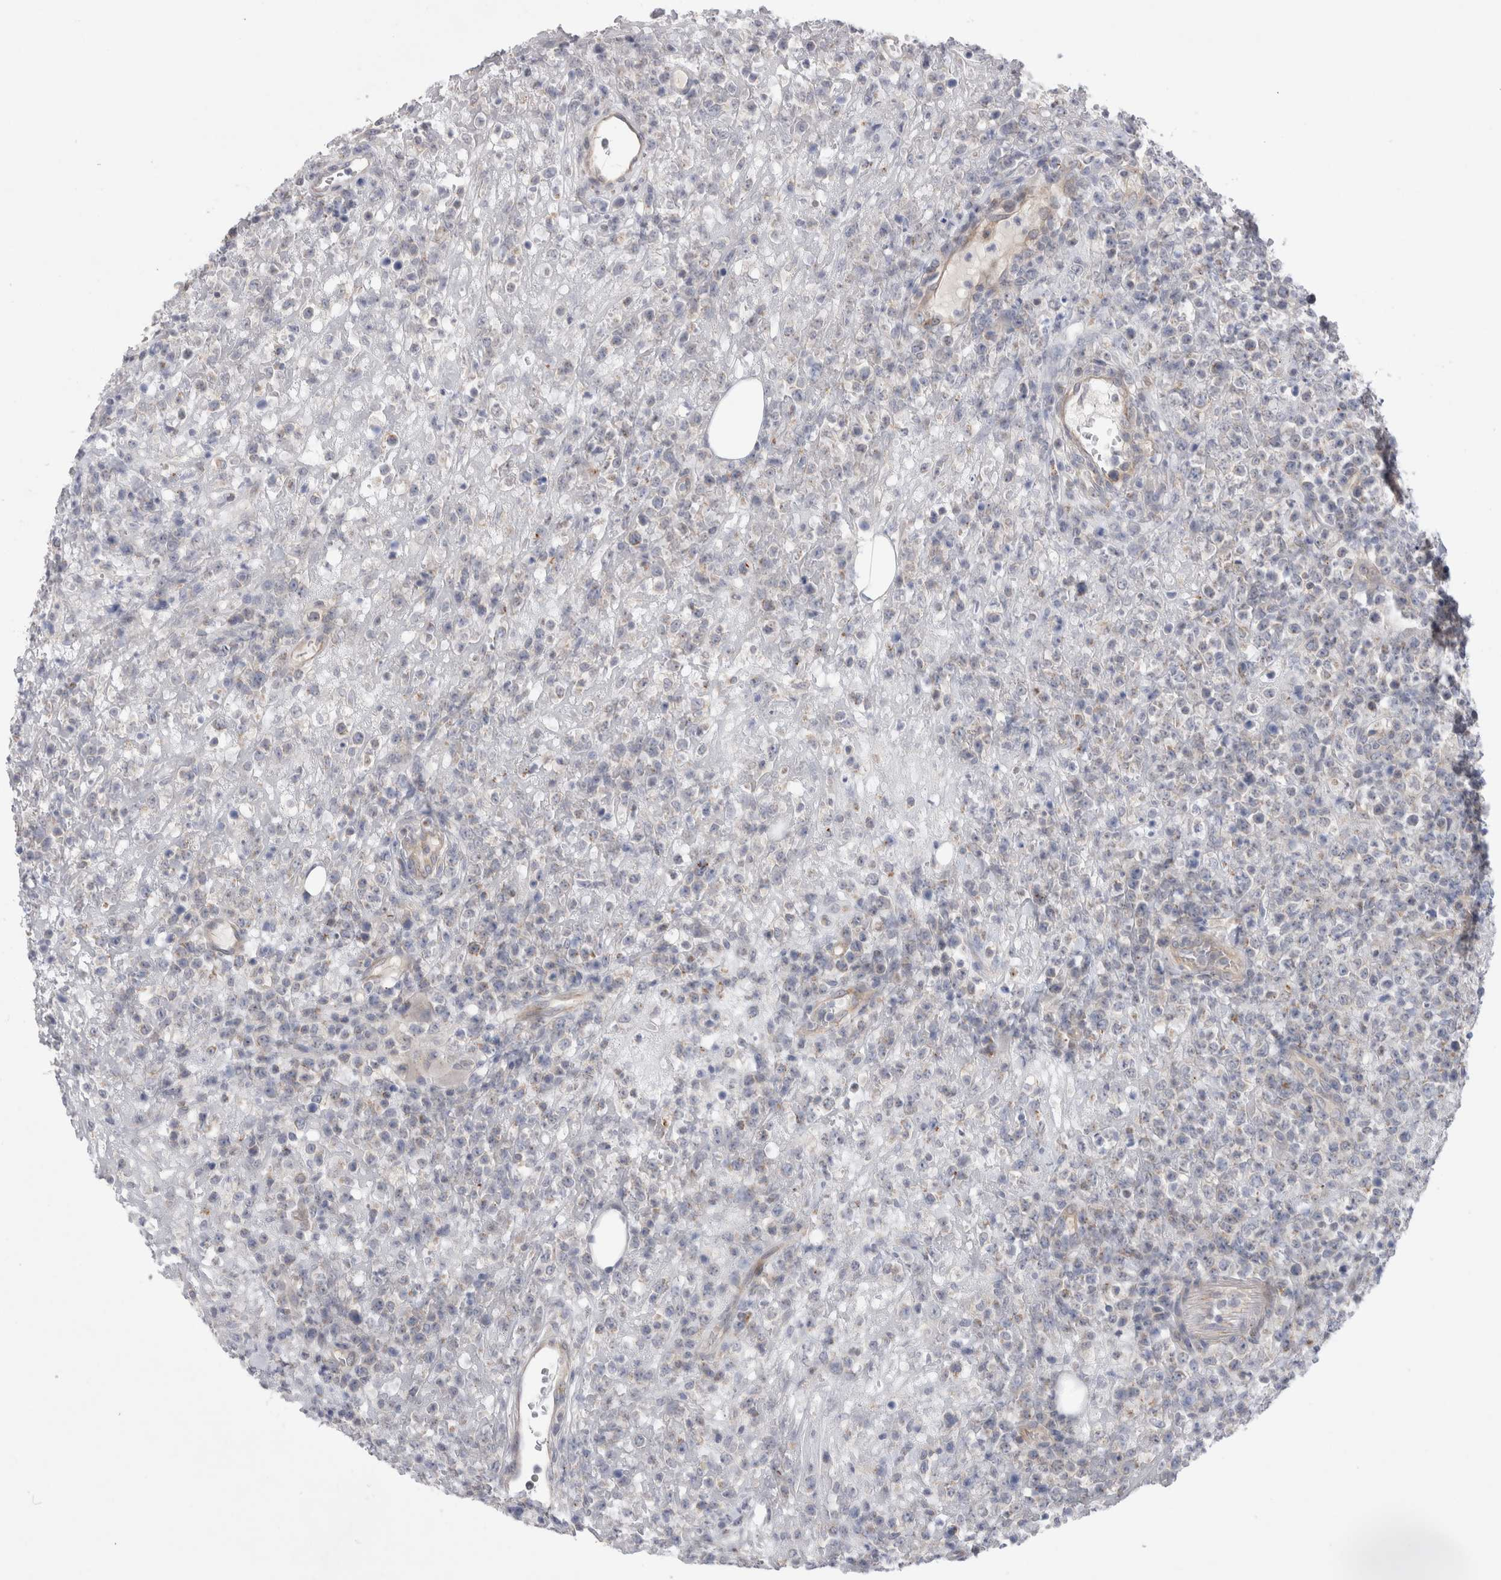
{"staining": {"intensity": "negative", "quantity": "none", "location": "none"}, "tissue": "lymphoma", "cell_type": "Tumor cells", "image_type": "cancer", "snomed": [{"axis": "morphology", "description": "Malignant lymphoma, non-Hodgkin's type, High grade"}, {"axis": "topography", "description": "Colon"}], "caption": "High power microscopy image of an immunohistochemistry micrograph of high-grade malignant lymphoma, non-Hodgkin's type, revealing no significant positivity in tumor cells.", "gene": "GAA", "patient": {"sex": "female", "age": 53}}